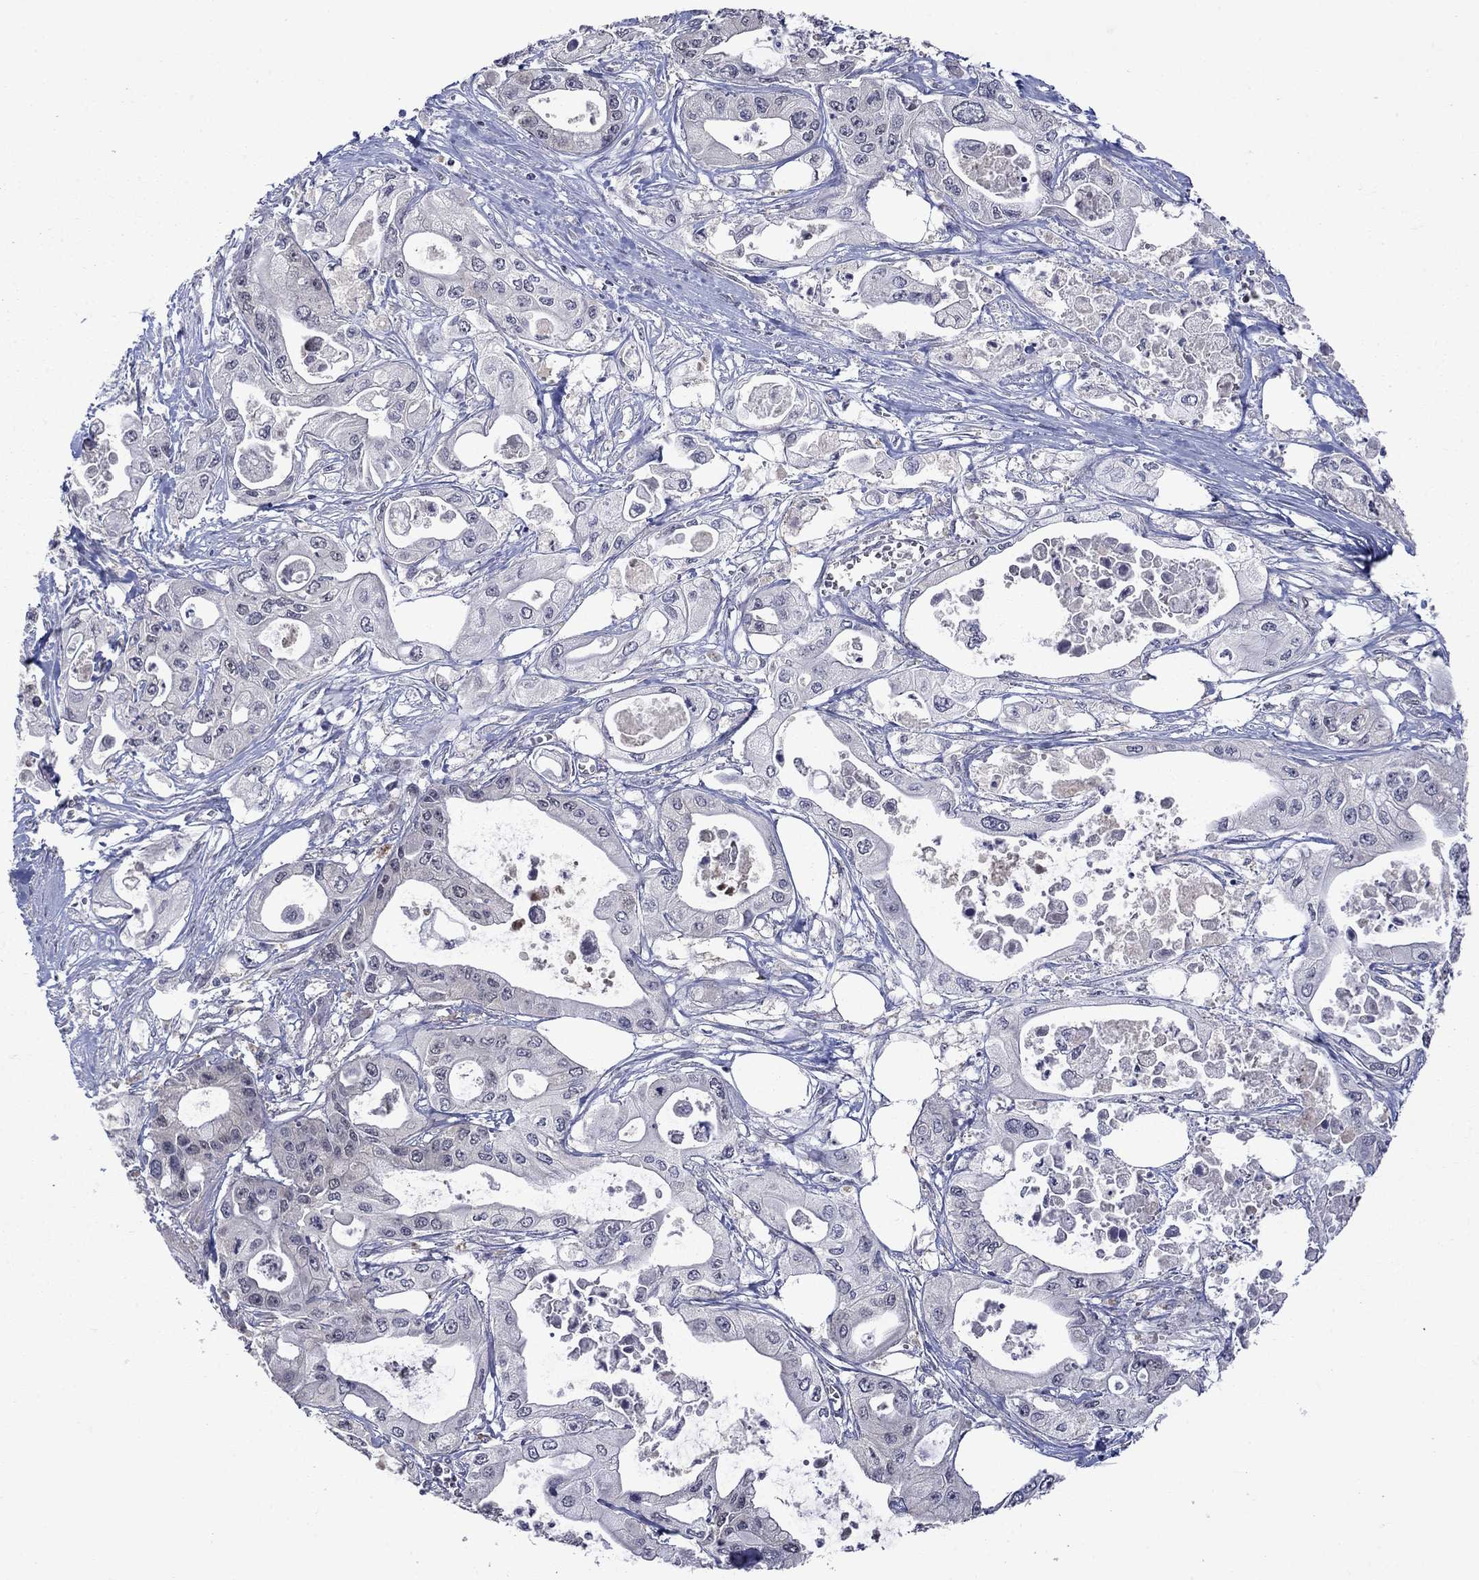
{"staining": {"intensity": "negative", "quantity": "none", "location": "none"}, "tissue": "pancreatic cancer", "cell_type": "Tumor cells", "image_type": "cancer", "snomed": [{"axis": "morphology", "description": "Adenocarcinoma, NOS"}, {"axis": "topography", "description": "Pancreas"}], "caption": "Pancreatic cancer was stained to show a protein in brown. There is no significant positivity in tumor cells.", "gene": "CBR1", "patient": {"sex": "male", "age": 70}}